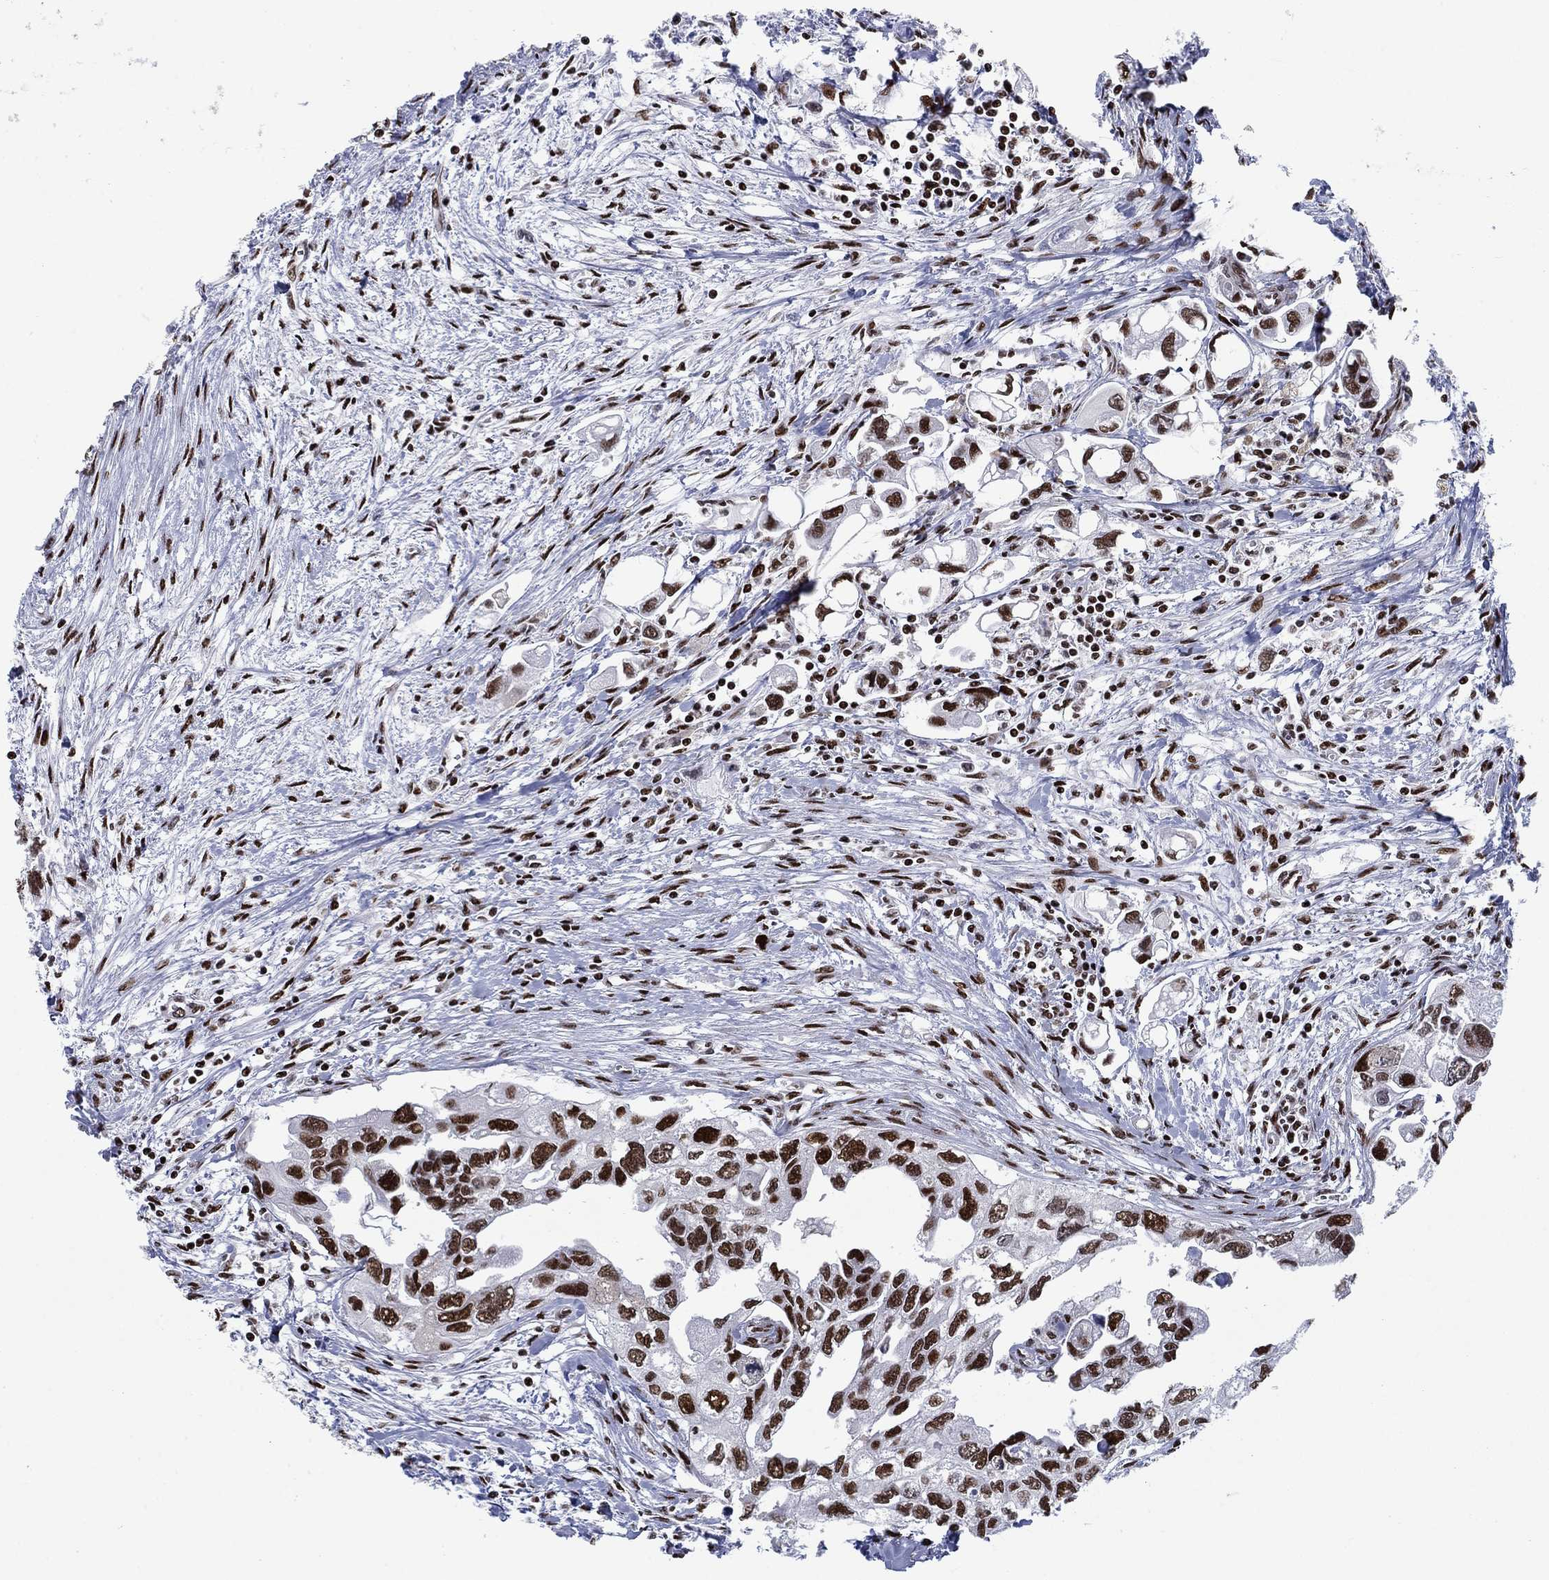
{"staining": {"intensity": "strong", "quantity": ">75%", "location": "nuclear"}, "tissue": "urothelial cancer", "cell_type": "Tumor cells", "image_type": "cancer", "snomed": [{"axis": "morphology", "description": "Urothelial carcinoma, High grade"}, {"axis": "topography", "description": "Urinary bladder"}], "caption": "Protein expression analysis of urothelial carcinoma (high-grade) displays strong nuclear expression in approximately >75% of tumor cells. (Stains: DAB (3,3'-diaminobenzidine) in brown, nuclei in blue, Microscopy: brightfield microscopy at high magnification).", "gene": "RPRD1B", "patient": {"sex": "male", "age": 59}}